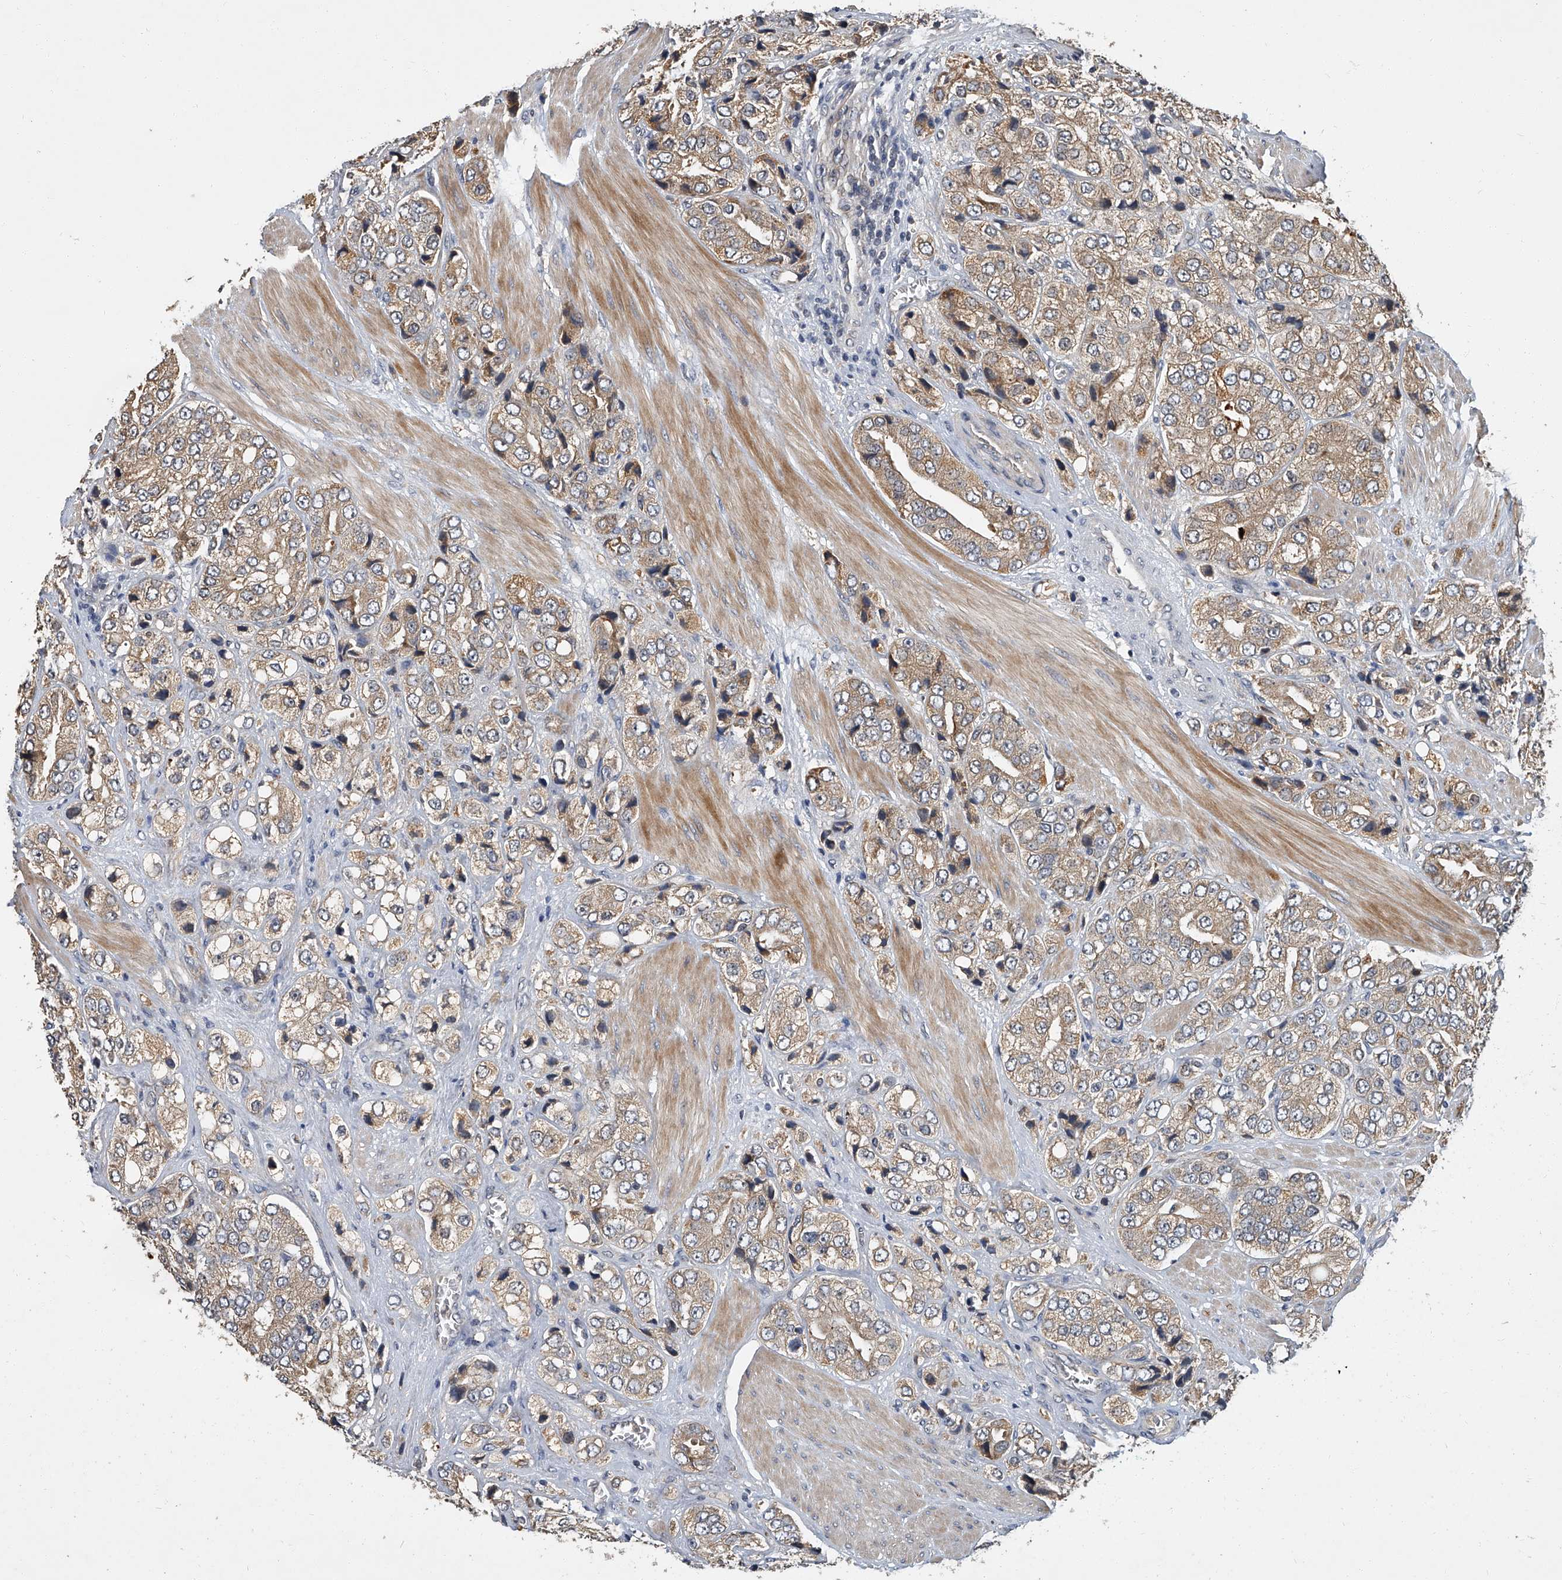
{"staining": {"intensity": "moderate", "quantity": "<25%", "location": "cytoplasmic/membranous"}, "tissue": "prostate cancer", "cell_type": "Tumor cells", "image_type": "cancer", "snomed": [{"axis": "morphology", "description": "Adenocarcinoma, High grade"}, {"axis": "topography", "description": "Prostate"}], "caption": "High-magnification brightfield microscopy of high-grade adenocarcinoma (prostate) stained with DAB (brown) and counterstained with hematoxylin (blue). tumor cells exhibit moderate cytoplasmic/membranous positivity is appreciated in about<25% of cells.", "gene": "JAG2", "patient": {"sex": "male", "age": 50}}